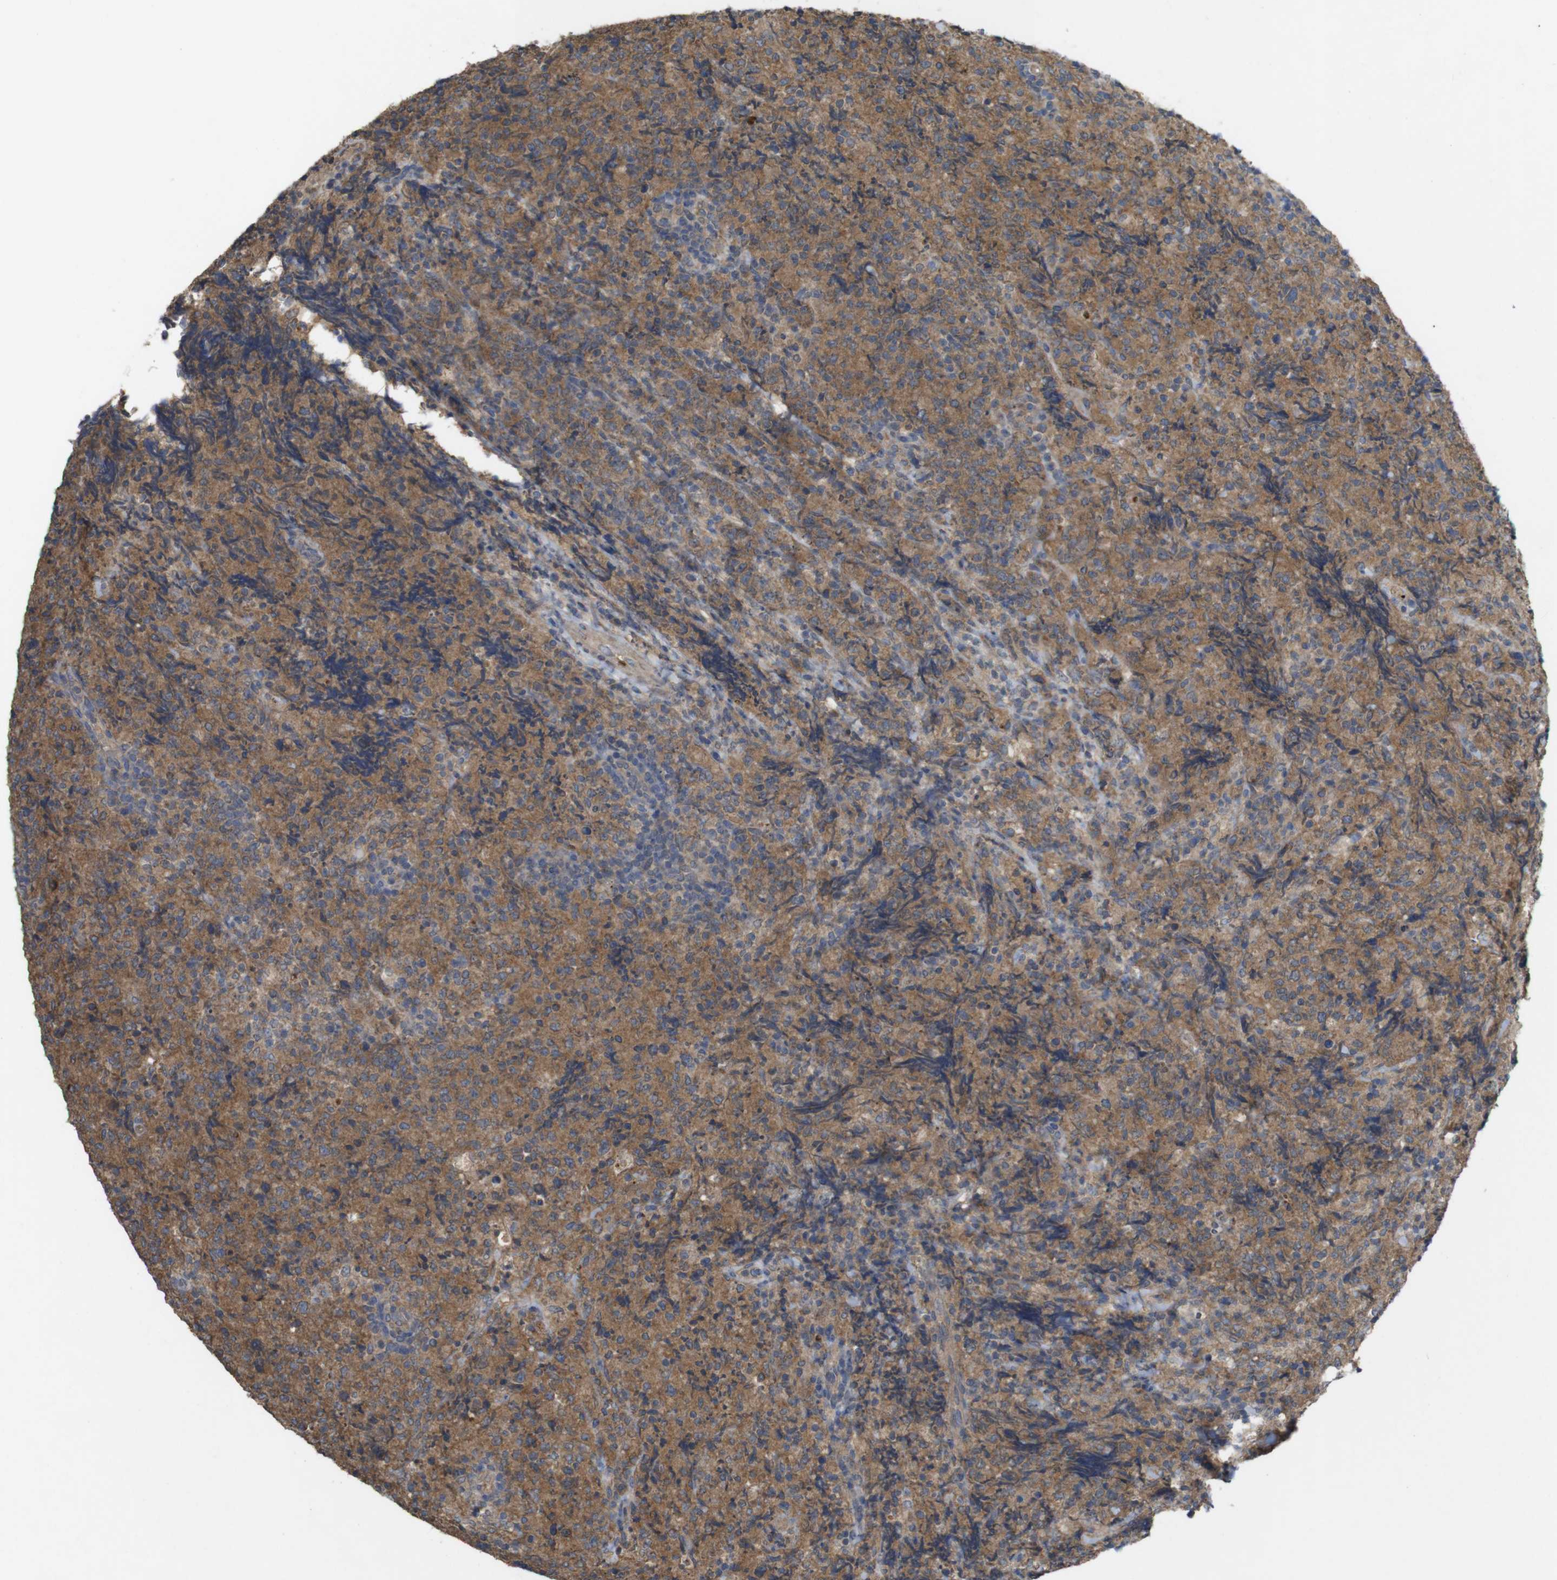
{"staining": {"intensity": "moderate", "quantity": ">75%", "location": "cytoplasmic/membranous"}, "tissue": "lymphoma", "cell_type": "Tumor cells", "image_type": "cancer", "snomed": [{"axis": "morphology", "description": "Malignant lymphoma, non-Hodgkin's type, High grade"}, {"axis": "topography", "description": "Tonsil"}], "caption": "There is medium levels of moderate cytoplasmic/membranous positivity in tumor cells of lymphoma, as demonstrated by immunohistochemical staining (brown color).", "gene": "KCNS3", "patient": {"sex": "female", "age": 36}}